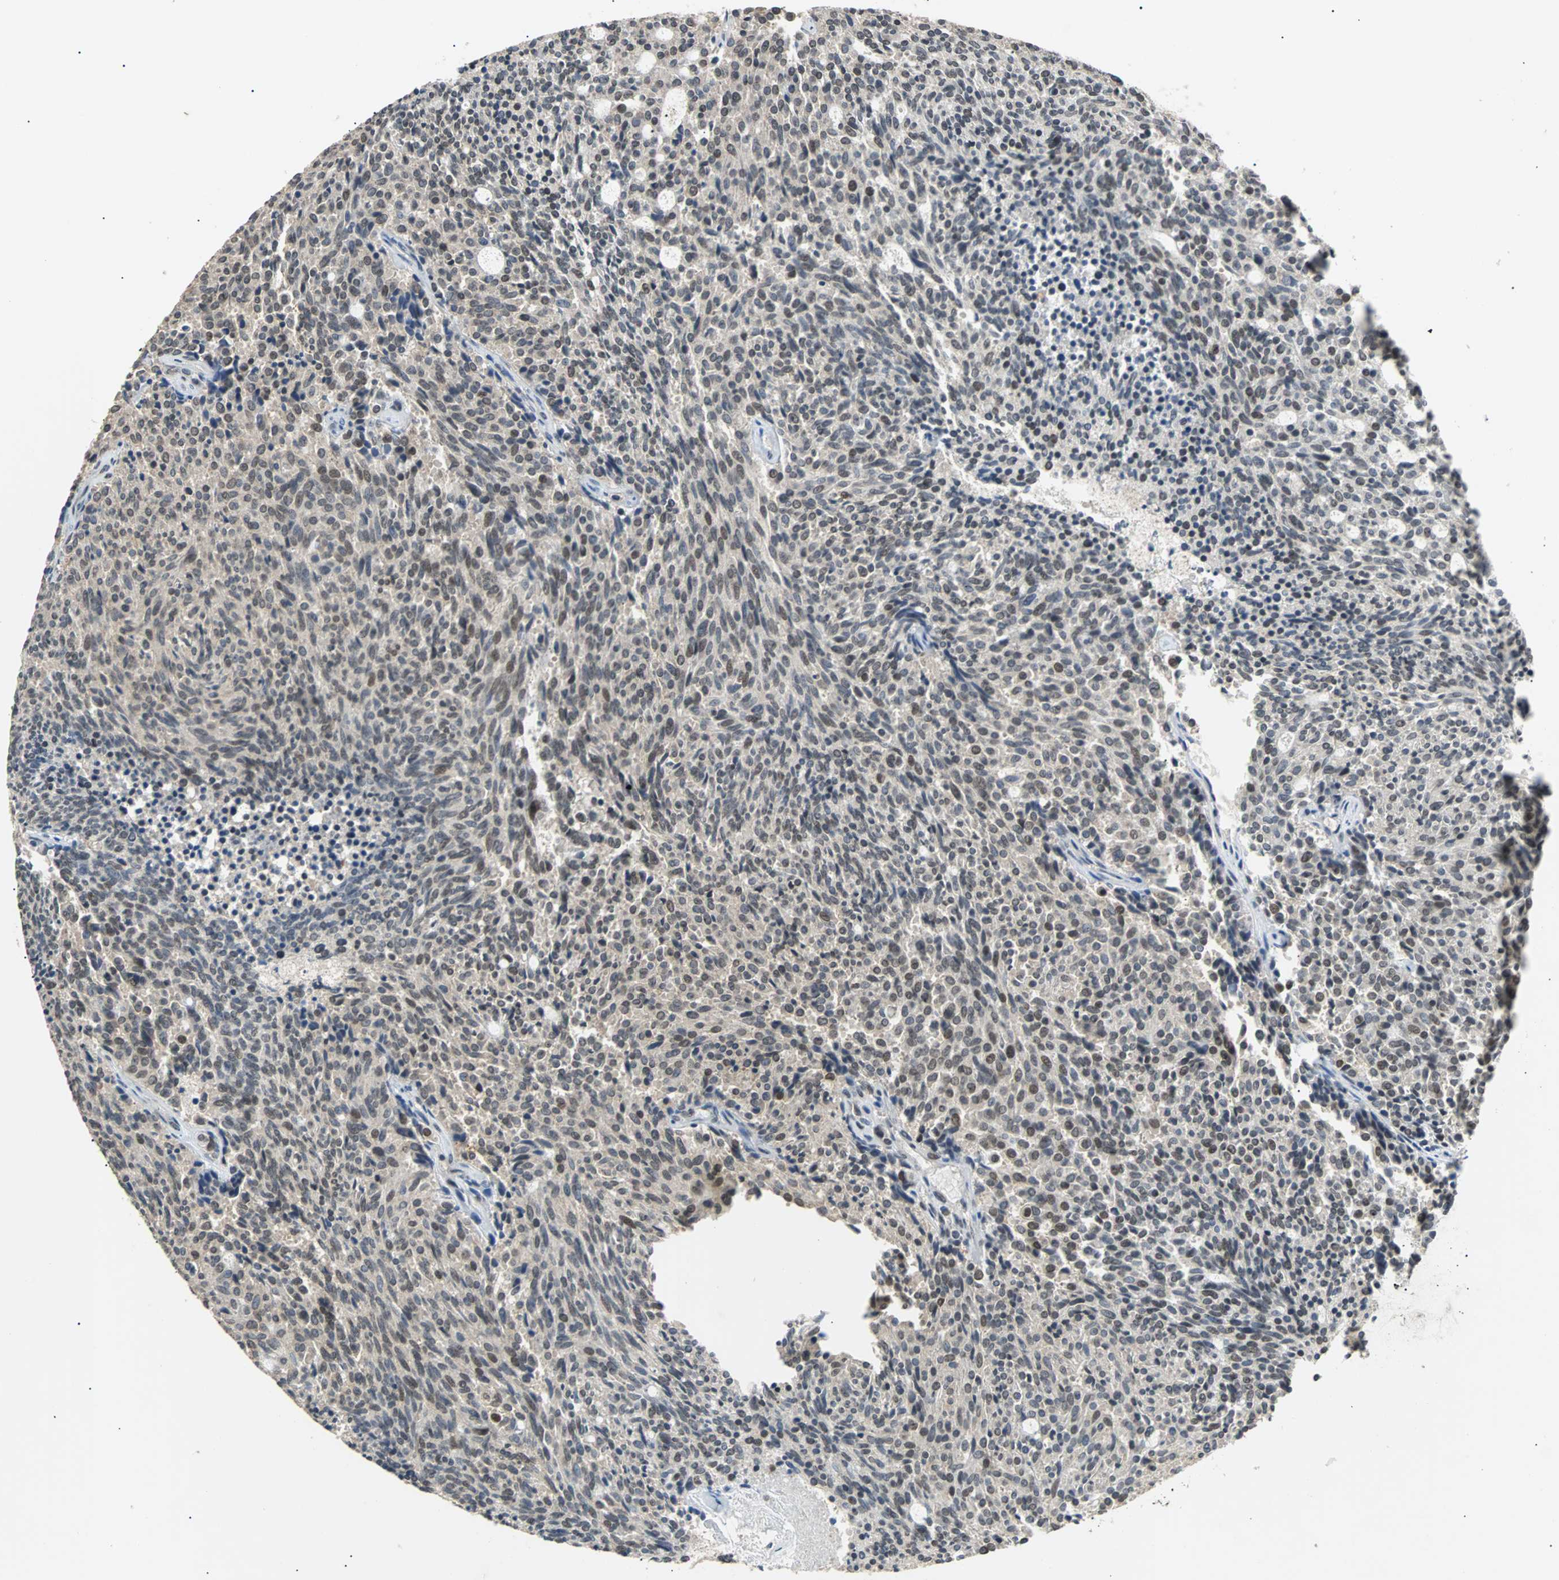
{"staining": {"intensity": "weak", "quantity": "25%-75%", "location": "cytoplasmic/membranous,nuclear"}, "tissue": "carcinoid", "cell_type": "Tumor cells", "image_type": "cancer", "snomed": [{"axis": "morphology", "description": "Carcinoid, malignant, NOS"}, {"axis": "topography", "description": "Pancreas"}], "caption": "Carcinoid (malignant) stained with a brown dye exhibits weak cytoplasmic/membranous and nuclear positive positivity in about 25%-75% of tumor cells.", "gene": "PHC1", "patient": {"sex": "female", "age": 54}}